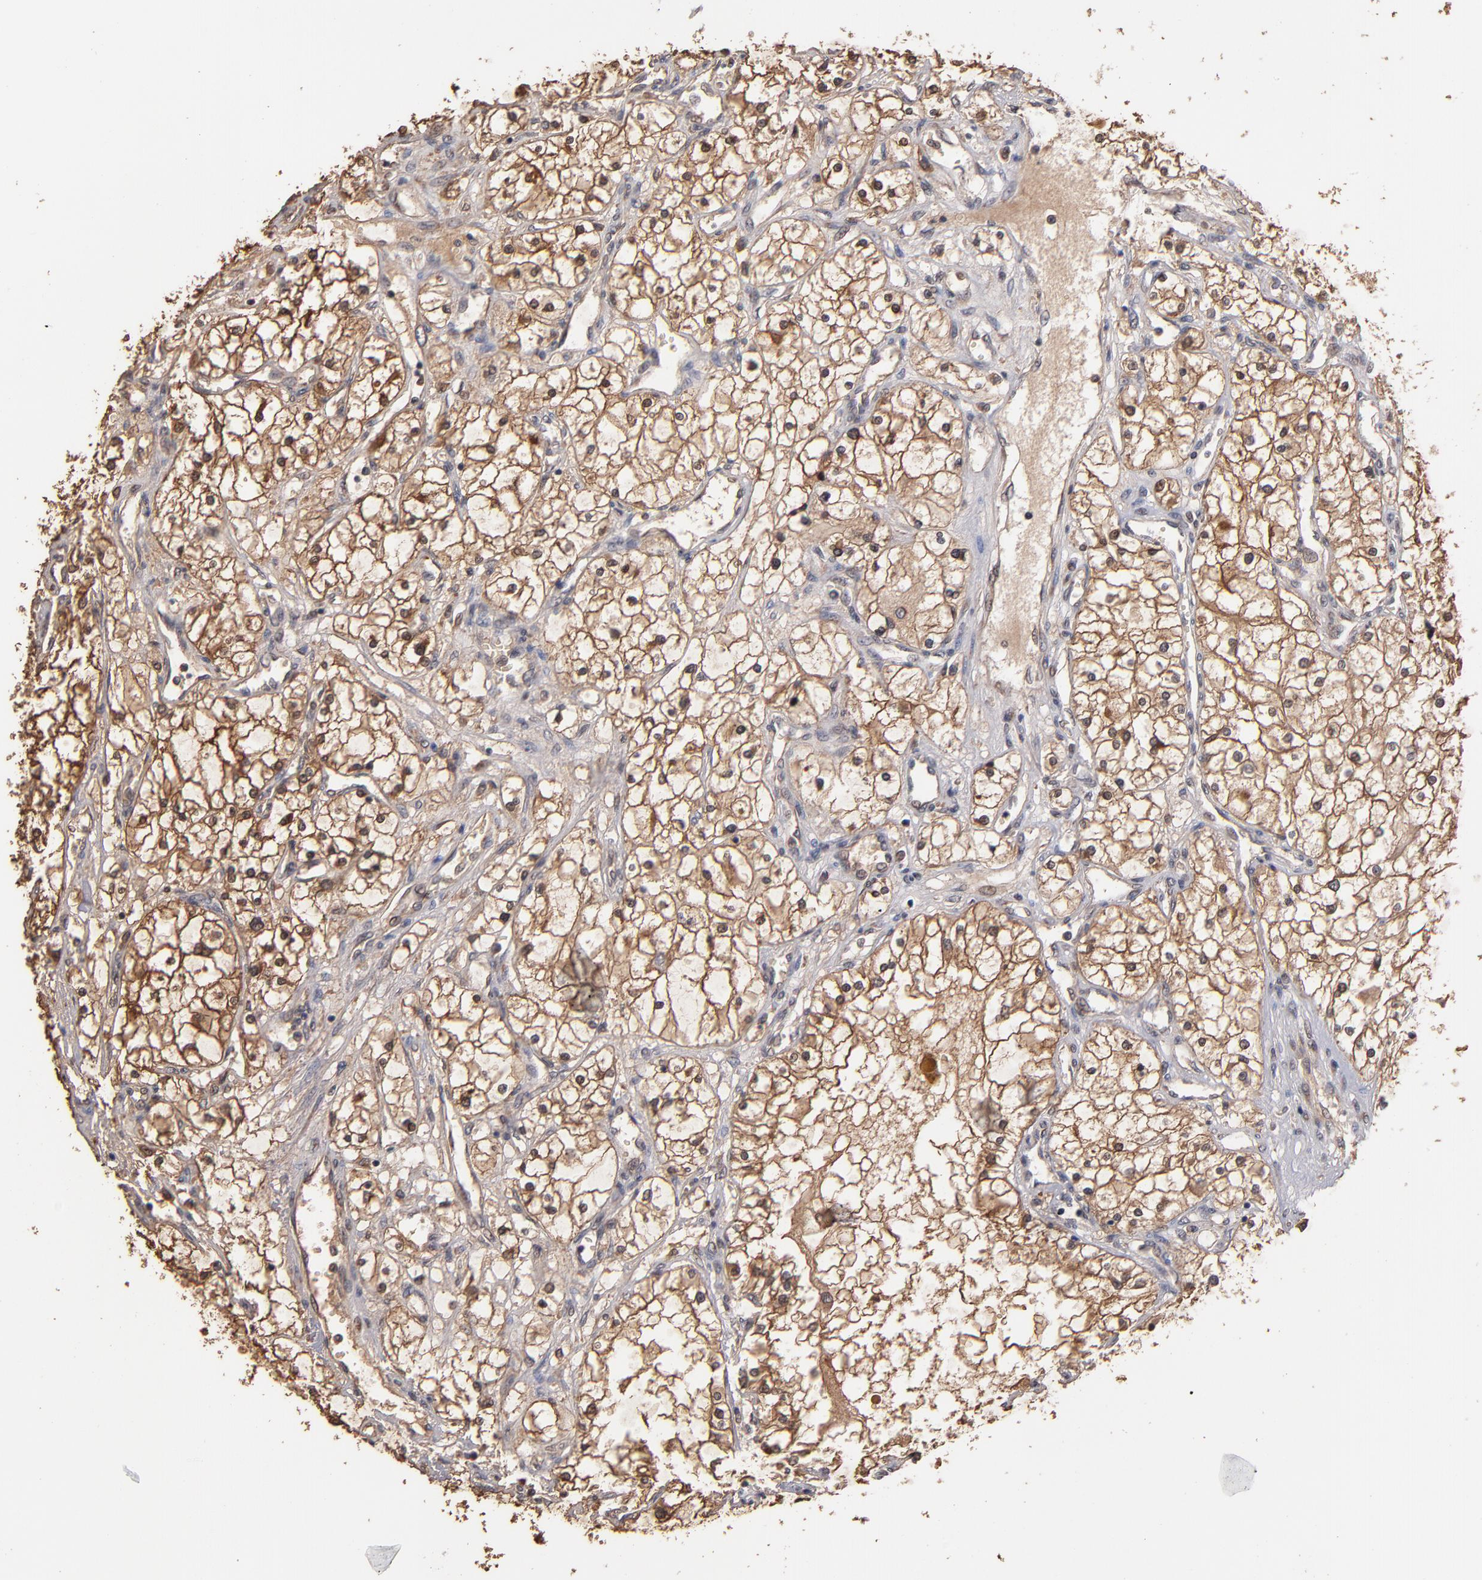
{"staining": {"intensity": "moderate", "quantity": ">75%", "location": "cytoplasmic/membranous,nuclear"}, "tissue": "renal cancer", "cell_type": "Tumor cells", "image_type": "cancer", "snomed": [{"axis": "morphology", "description": "Adenocarcinoma, NOS"}, {"axis": "topography", "description": "Kidney"}], "caption": "An IHC histopathology image of neoplastic tissue is shown. Protein staining in brown shows moderate cytoplasmic/membranous and nuclear positivity in renal cancer within tumor cells.", "gene": "EAPP", "patient": {"sex": "male", "age": 61}}